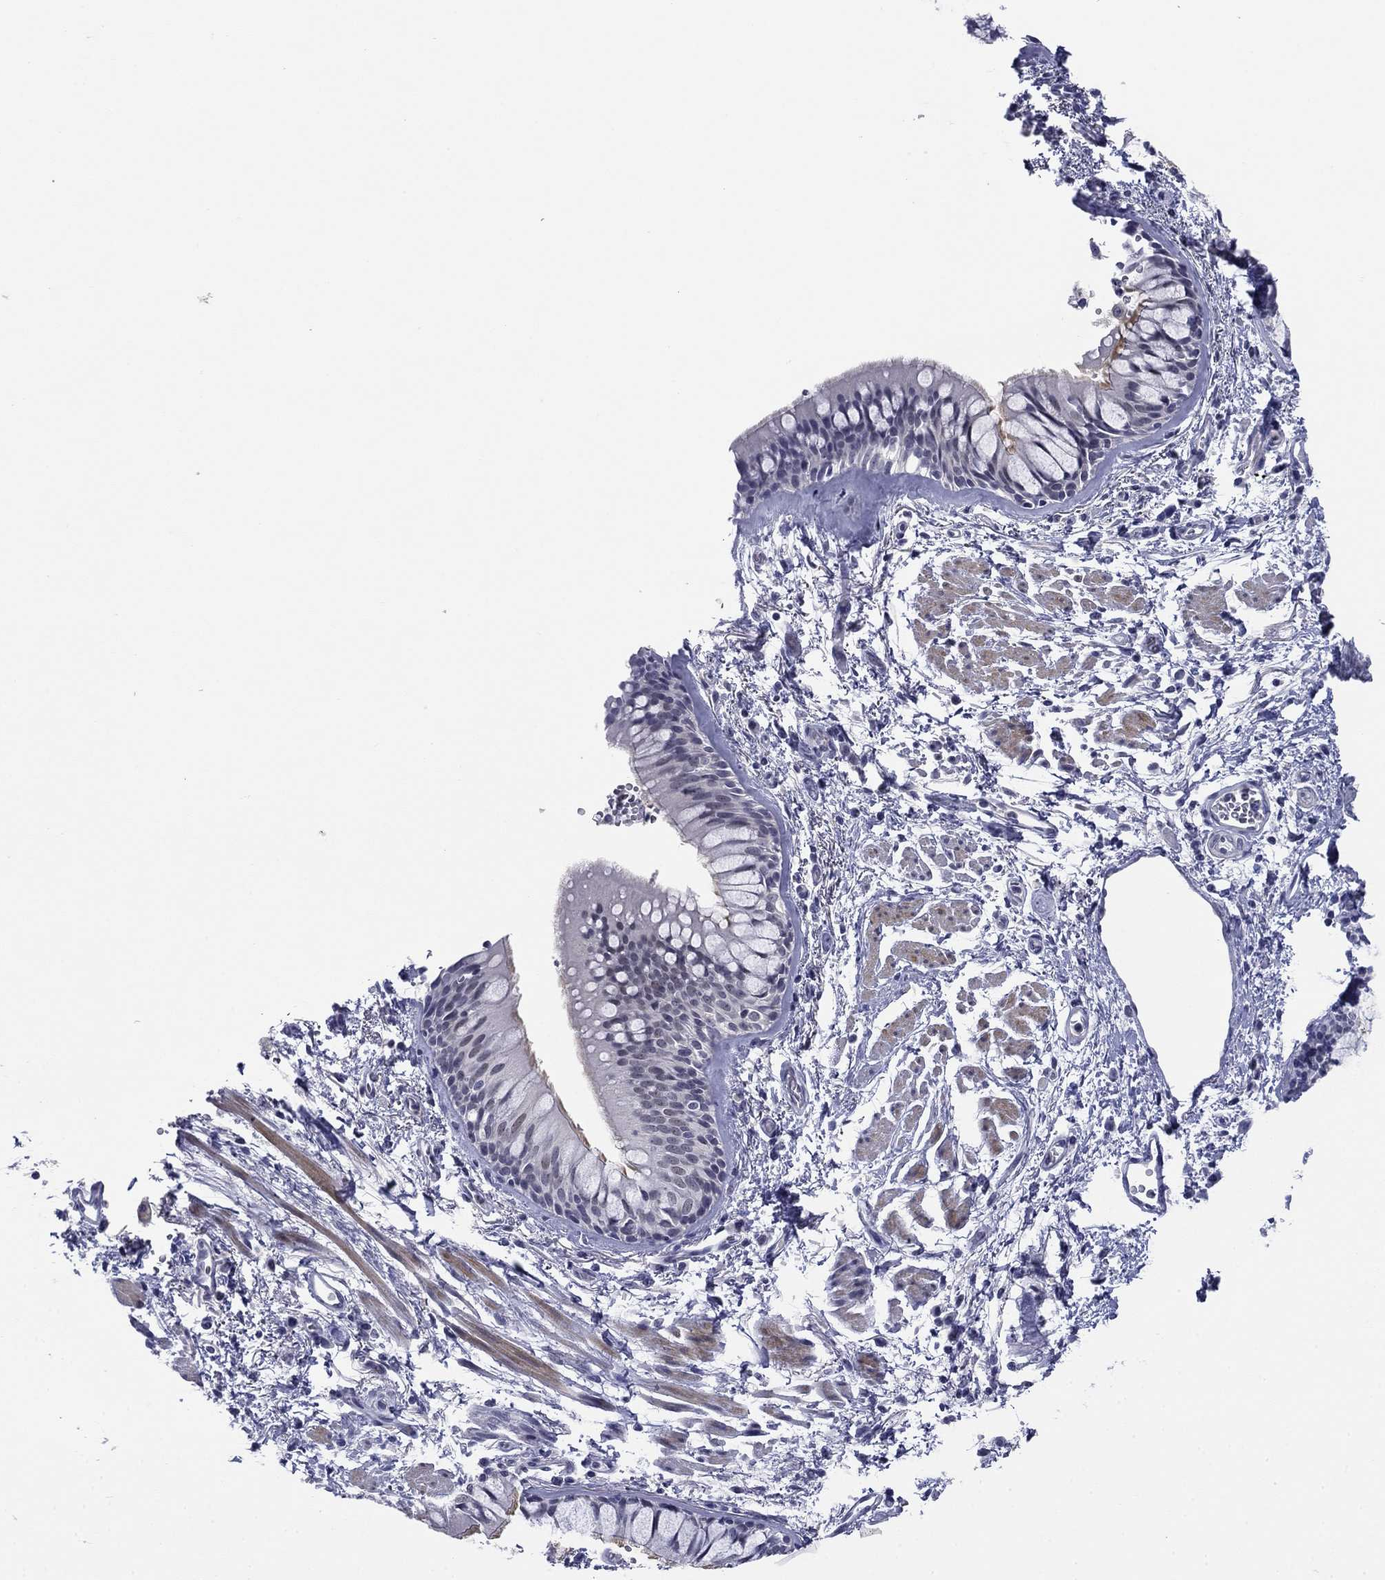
{"staining": {"intensity": "moderate", "quantity": "<25%", "location": "cytoplasmic/membranous"}, "tissue": "bronchus", "cell_type": "Respiratory epithelial cells", "image_type": "normal", "snomed": [{"axis": "morphology", "description": "Normal tissue, NOS"}, {"axis": "topography", "description": "Bronchus"}, {"axis": "topography", "description": "Lung"}], "caption": "Immunohistochemistry (DAB (3,3'-diaminobenzidine)) staining of benign bronchus displays moderate cytoplasmic/membranous protein positivity in approximately <25% of respiratory epithelial cells.", "gene": "TIGD4", "patient": {"sex": "female", "age": 57}}